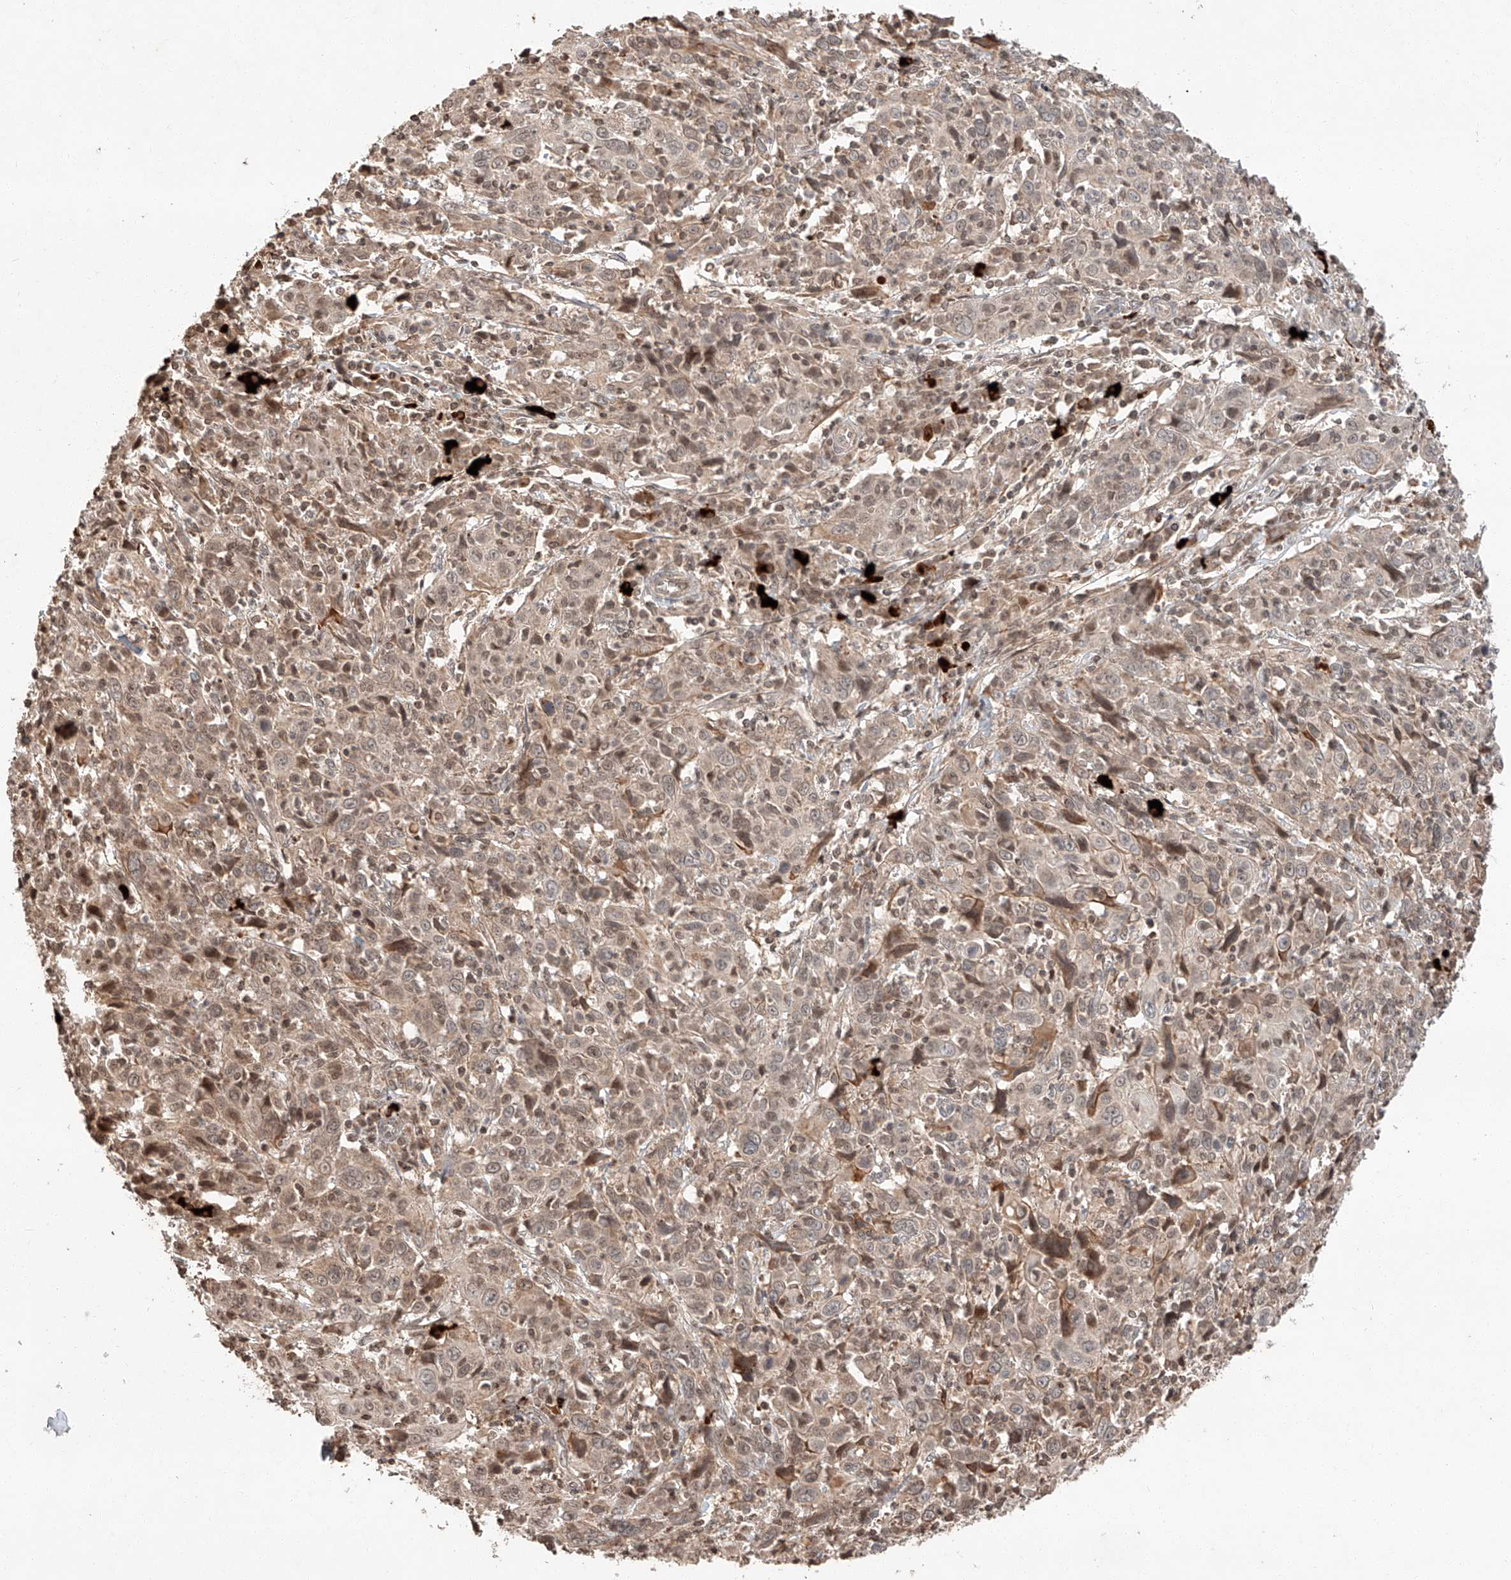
{"staining": {"intensity": "weak", "quantity": ">75%", "location": "nuclear"}, "tissue": "cervical cancer", "cell_type": "Tumor cells", "image_type": "cancer", "snomed": [{"axis": "morphology", "description": "Squamous cell carcinoma, NOS"}, {"axis": "topography", "description": "Cervix"}], "caption": "There is low levels of weak nuclear staining in tumor cells of cervical squamous cell carcinoma, as demonstrated by immunohistochemical staining (brown color).", "gene": "ARHGAP33", "patient": {"sex": "female", "age": 46}}